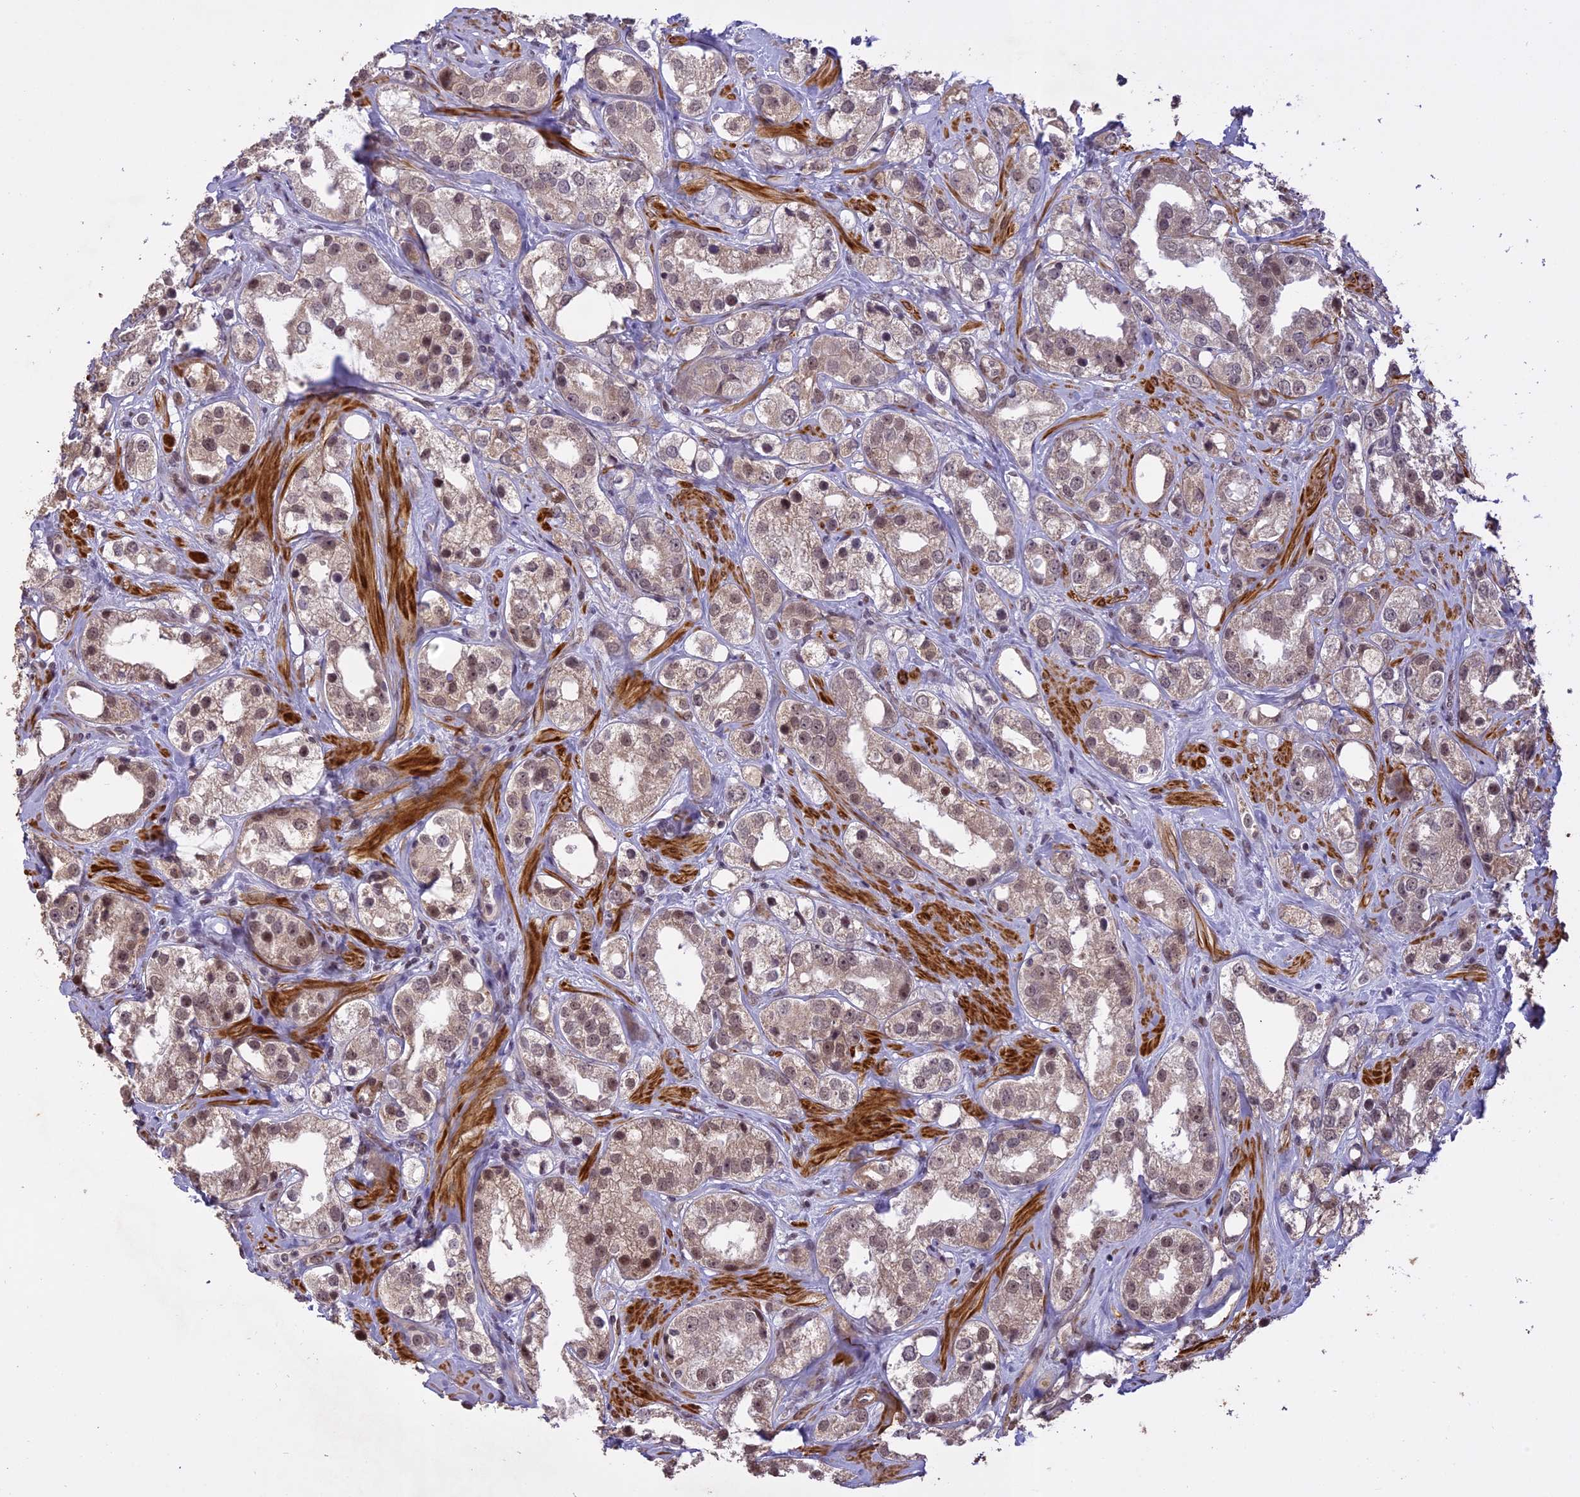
{"staining": {"intensity": "weak", "quantity": ">75%", "location": "nuclear"}, "tissue": "prostate cancer", "cell_type": "Tumor cells", "image_type": "cancer", "snomed": [{"axis": "morphology", "description": "Adenocarcinoma, NOS"}, {"axis": "topography", "description": "Prostate"}], "caption": "Weak nuclear protein positivity is identified in about >75% of tumor cells in prostate adenocarcinoma.", "gene": "PRELID2", "patient": {"sex": "male", "age": 79}}